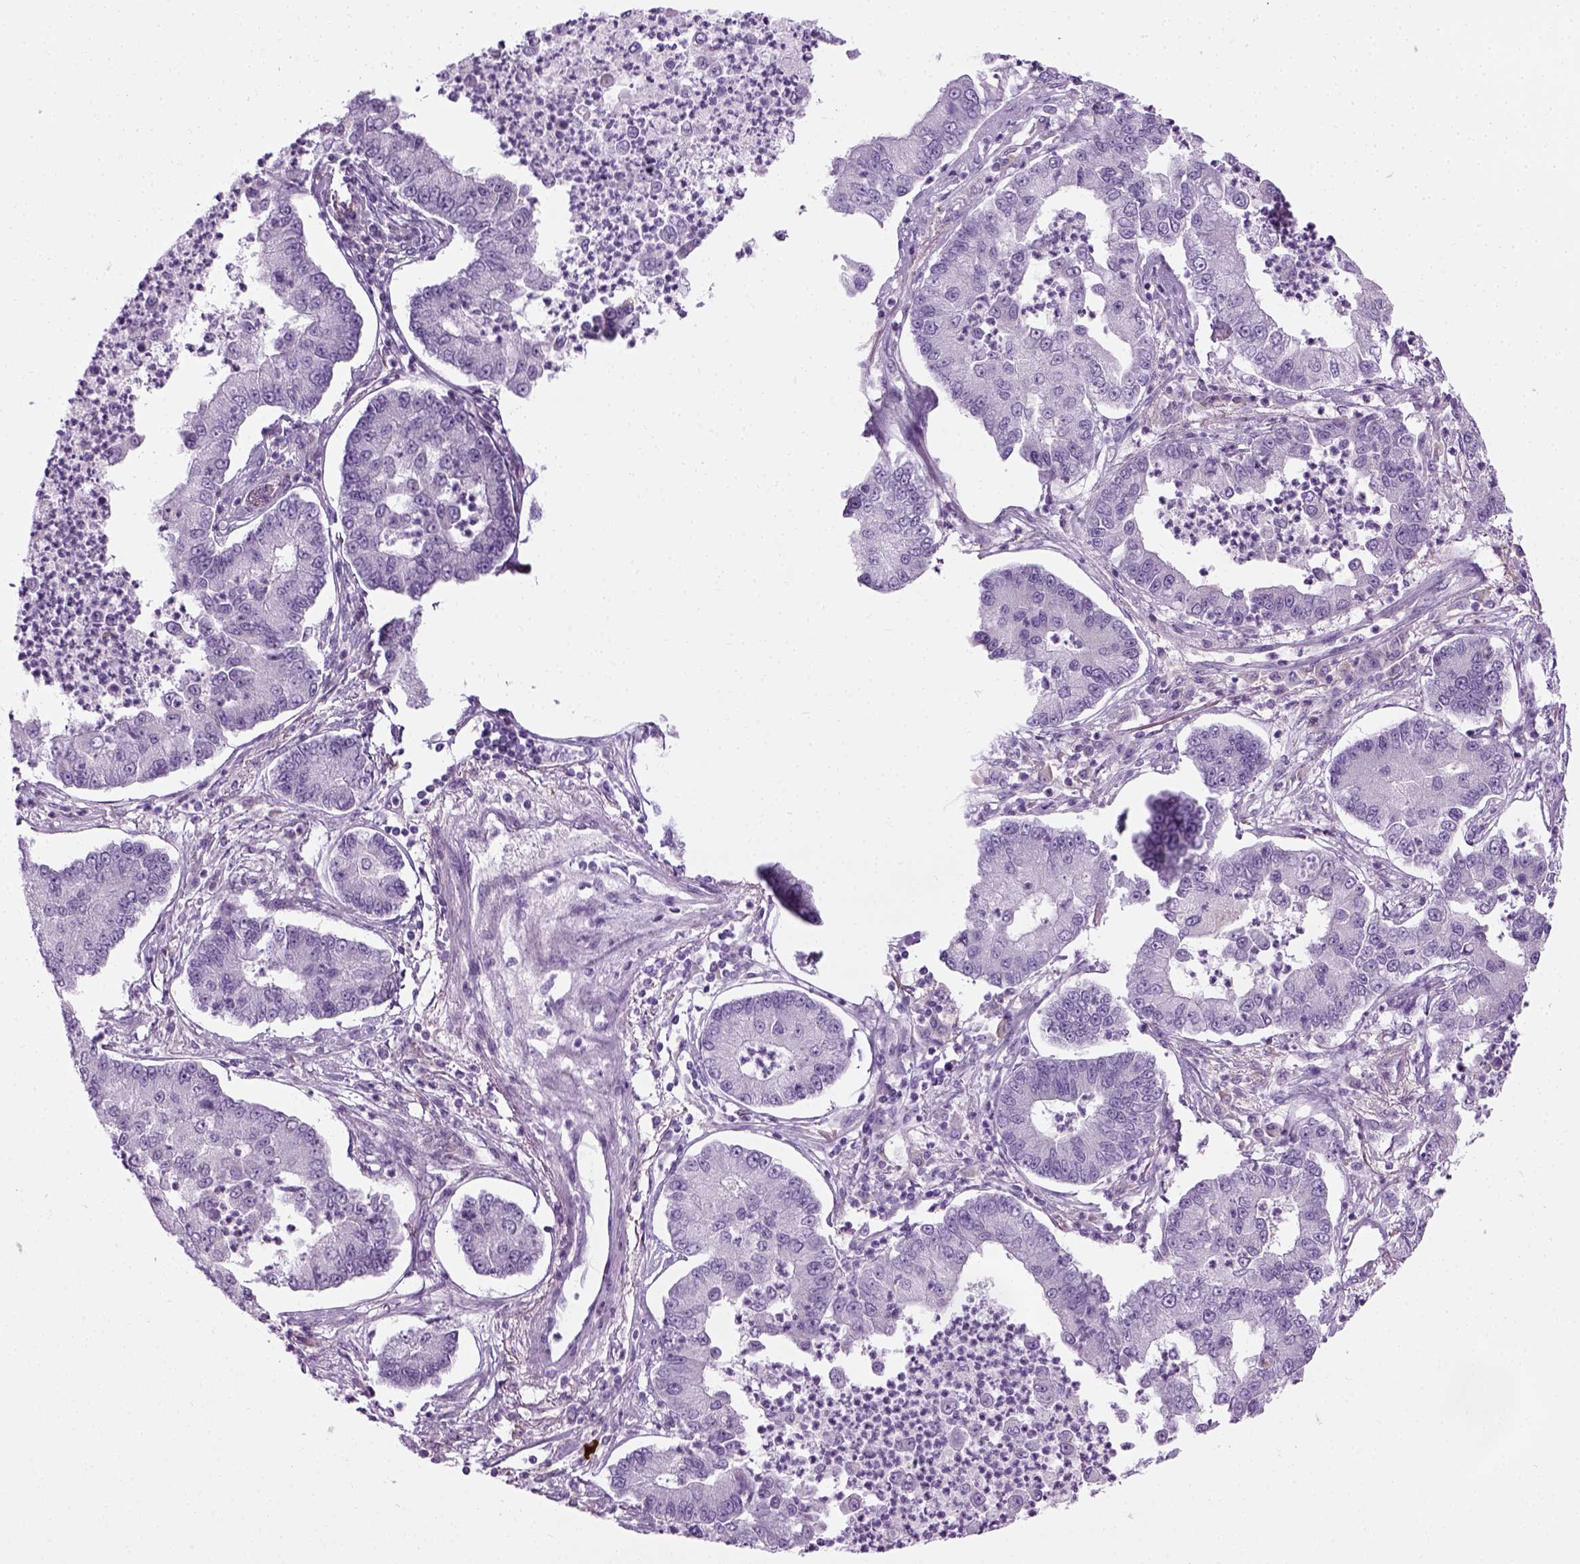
{"staining": {"intensity": "negative", "quantity": "none", "location": "none"}, "tissue": "lung cancer", "cell_type": "Tumor cells", "image_type": "cancer", "snomed": [{"axis": "morphology", "description": "Adenocarcinoma, NOS"}, {"axis": "topography", "description": "Lung"}], "caption": "Adenocarcinoma (lung) stained for a protein using immunohistochemistry (IHC) shows no positivity tumor cells.", "gene": "CIBAR2", "patient": {"sex": "female", "age": 57}}